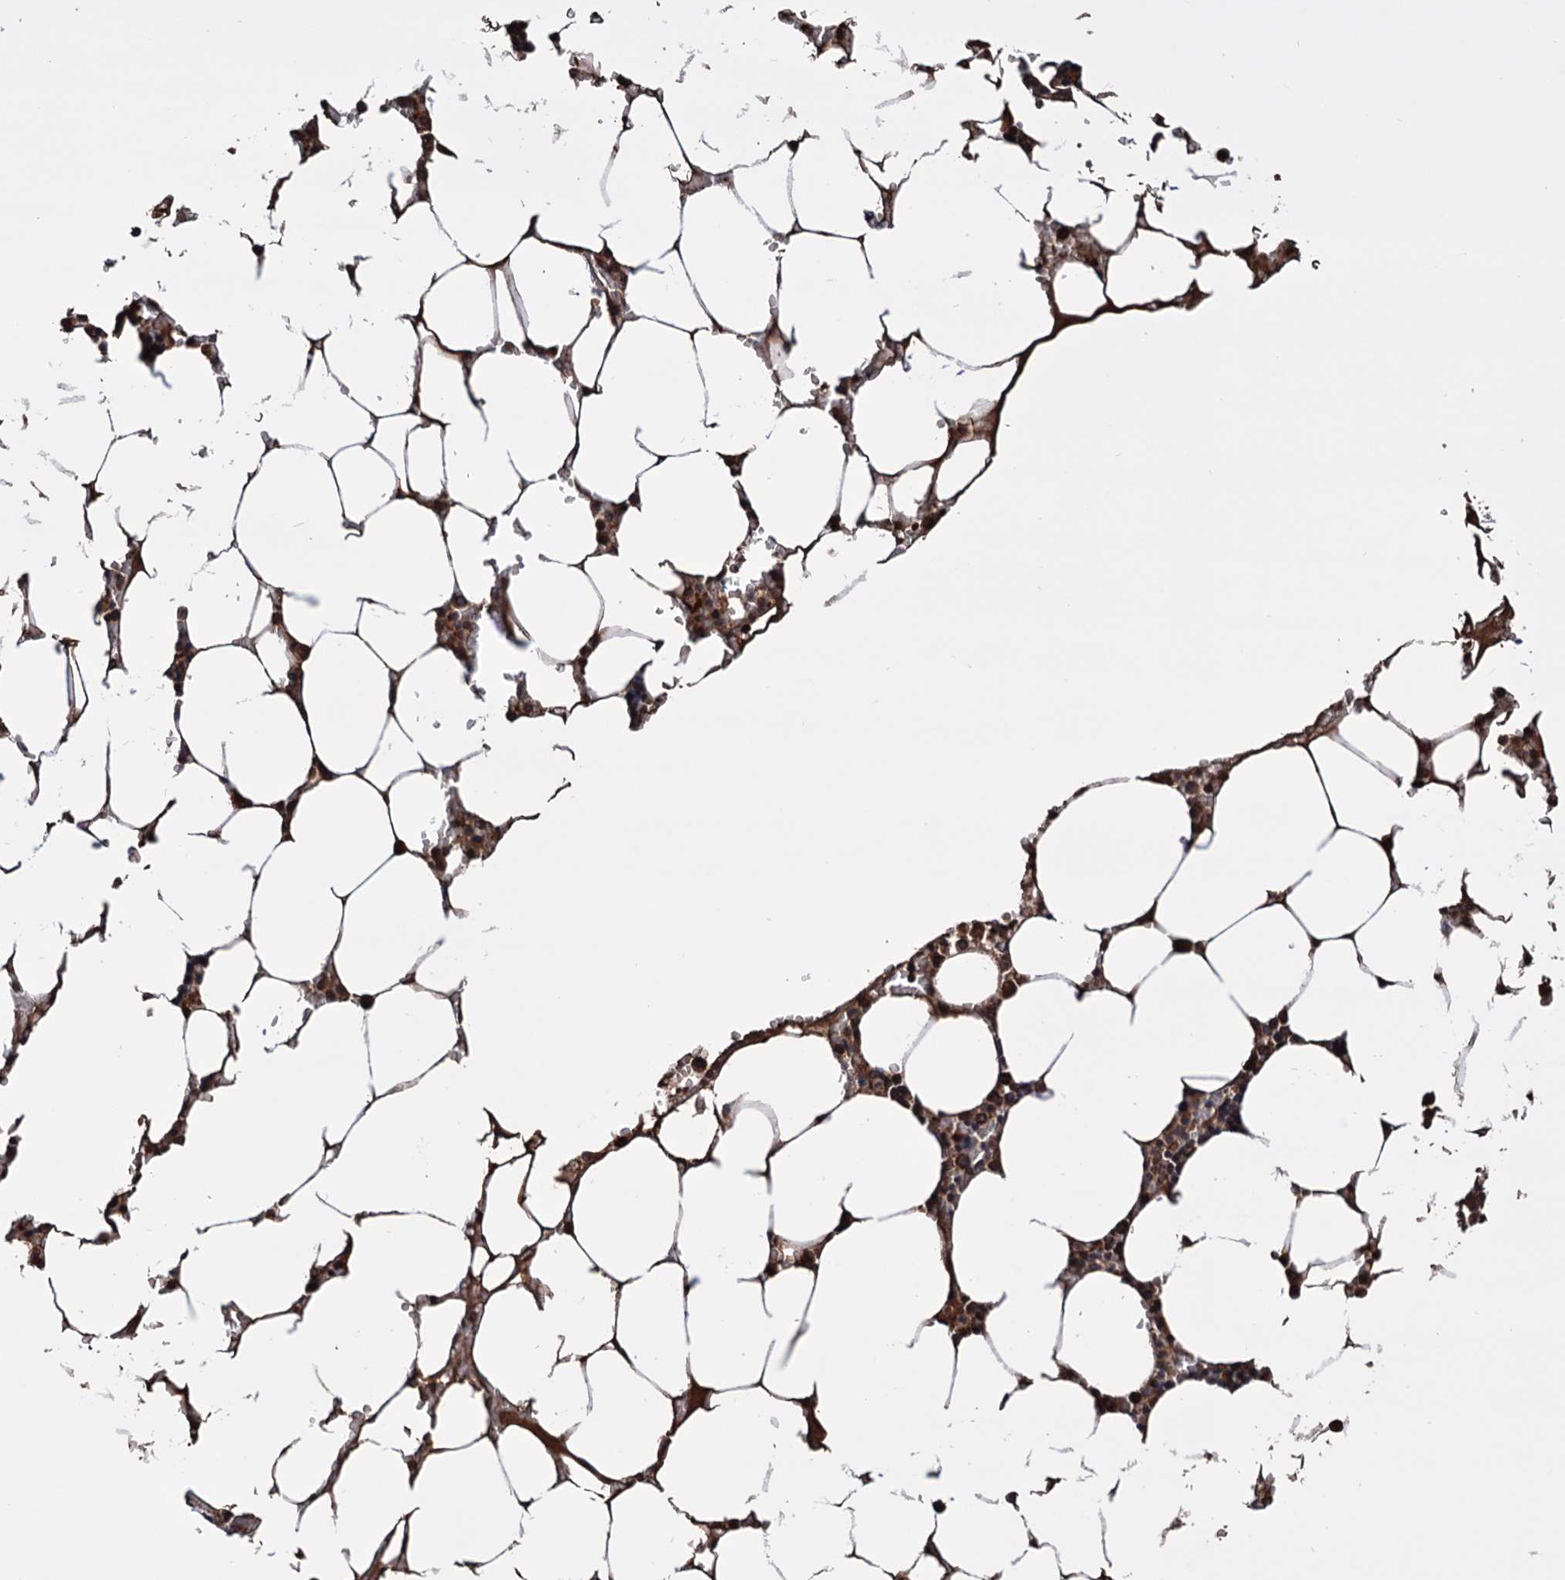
{"staining": {"intensity": "moderate", "quantity": ">75%", "location": "cytoplasmic/membranous"}, "tissue": "bone marrow", "cell_type": "Hematopoietic cells", "image_type": "normal", "snomed": [{"axis": "morphology", "description": "Normal tissue, NOS"}, {"axis": "topography", "description": "Bone marrow"}], "caption": "Moderate cytoplasmic/membranous staining for a protein is identified in approximately >75% of hematopoietic cells of benign bone marrow using IHC.", "gene": "MRPL42", "patient": {"sex": "male", "age": 70}}